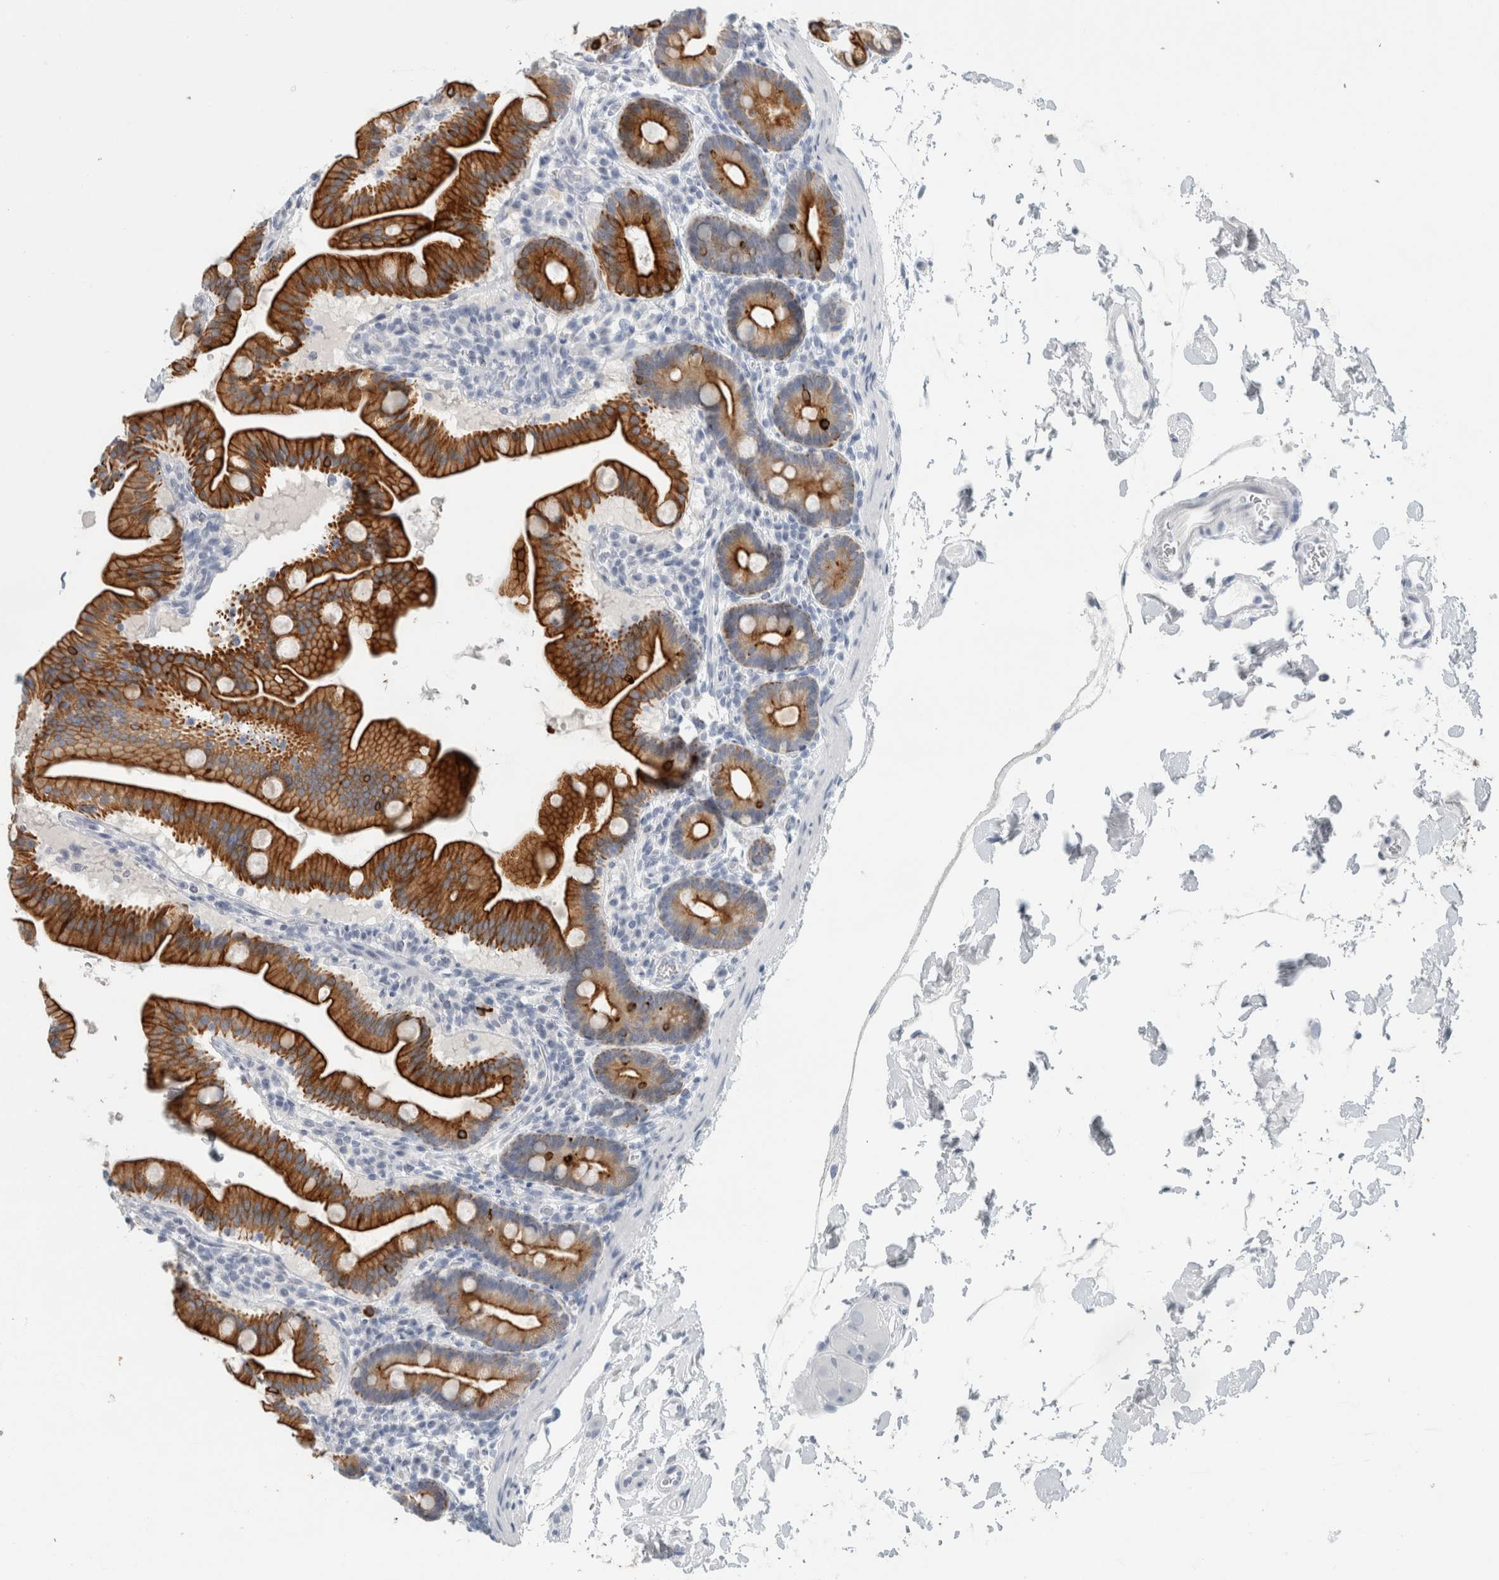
{"staining": {"intensity": "strong", "quantity": ">75%", "location": "cytoplasmic/membranous"}, "tissue": "duodenum", "cell_type": "Glandular cells", "image_type": "normal", "snomed": [{"axis": "morphology", "description": "Normal tissue, NOS"}, {"axis": "topography", "description": "Duodenum"}], "caption": "The image shows staining of normal duodenum, revealing strong cytoplasmic/membranous protein positivity (brown color) within glandular cells. Nuclei are stained in blue.", "gene": "SLC28A3", "patient": {"sex": "male", "age": 54}}